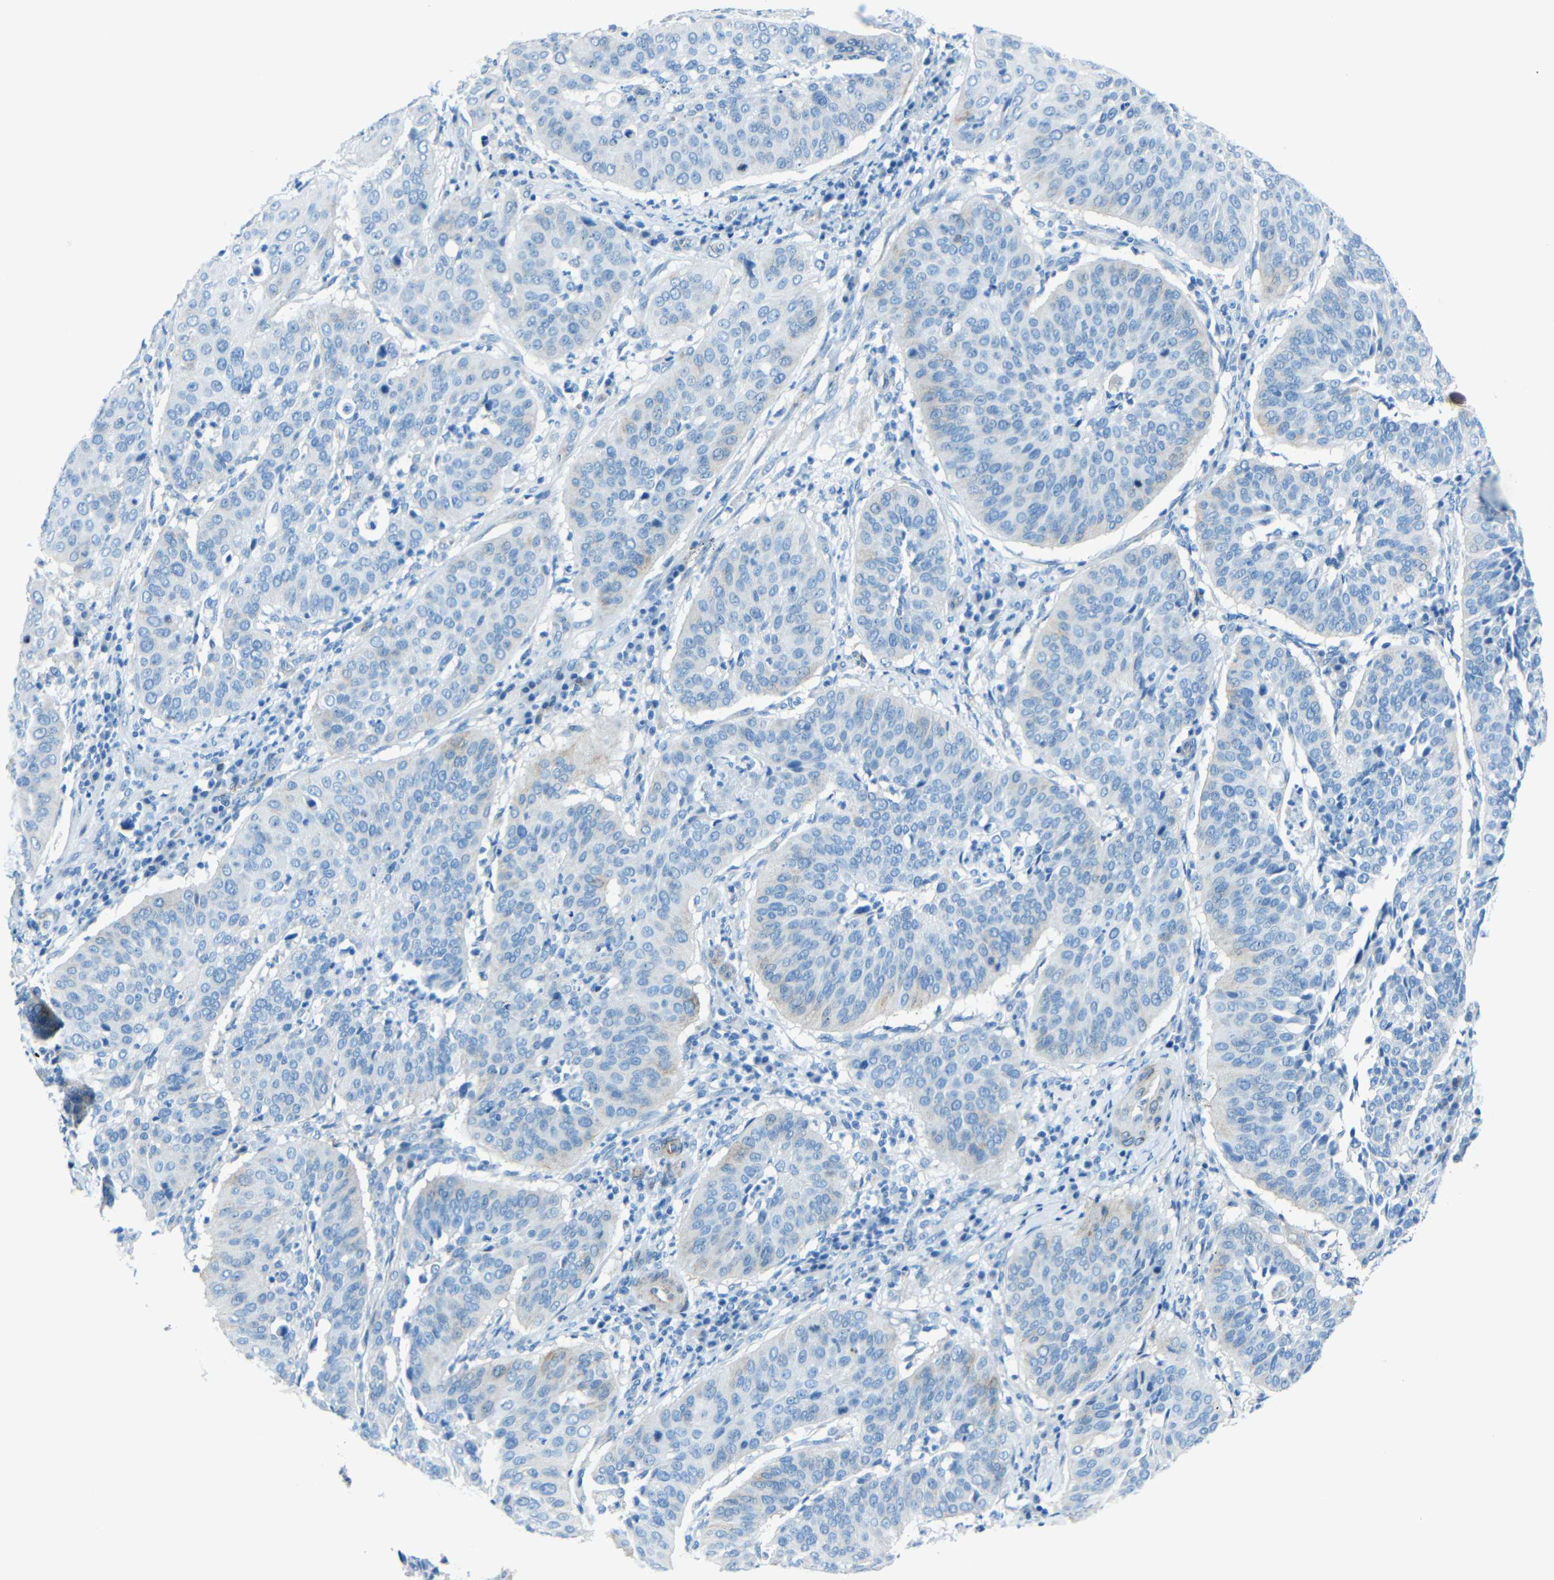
{"staining": {"intensity": "negative", "quantity": "none", "location": "none"}, "tissue": "cervical cancer", "cell_type": "Tumor cells", "image_type": "cancer", "snomed": [{"axis": "morphology", "description": "Normal tissue, NOS"}, {"axis": "morphology", "description": "Squamous cell carcinoma, NOS"}, {"axis": "topography", "description": "Cervix"}], "caption": "IHC of human cervical cancer displays no positivity in tumor cells. Brightfield microscopy of IHC stained with DAB (brown) and hematoxylin (blue), captured at high magnification.", "gene": "TUBB4B", "patient": {"sex": "female", "age": 39}}